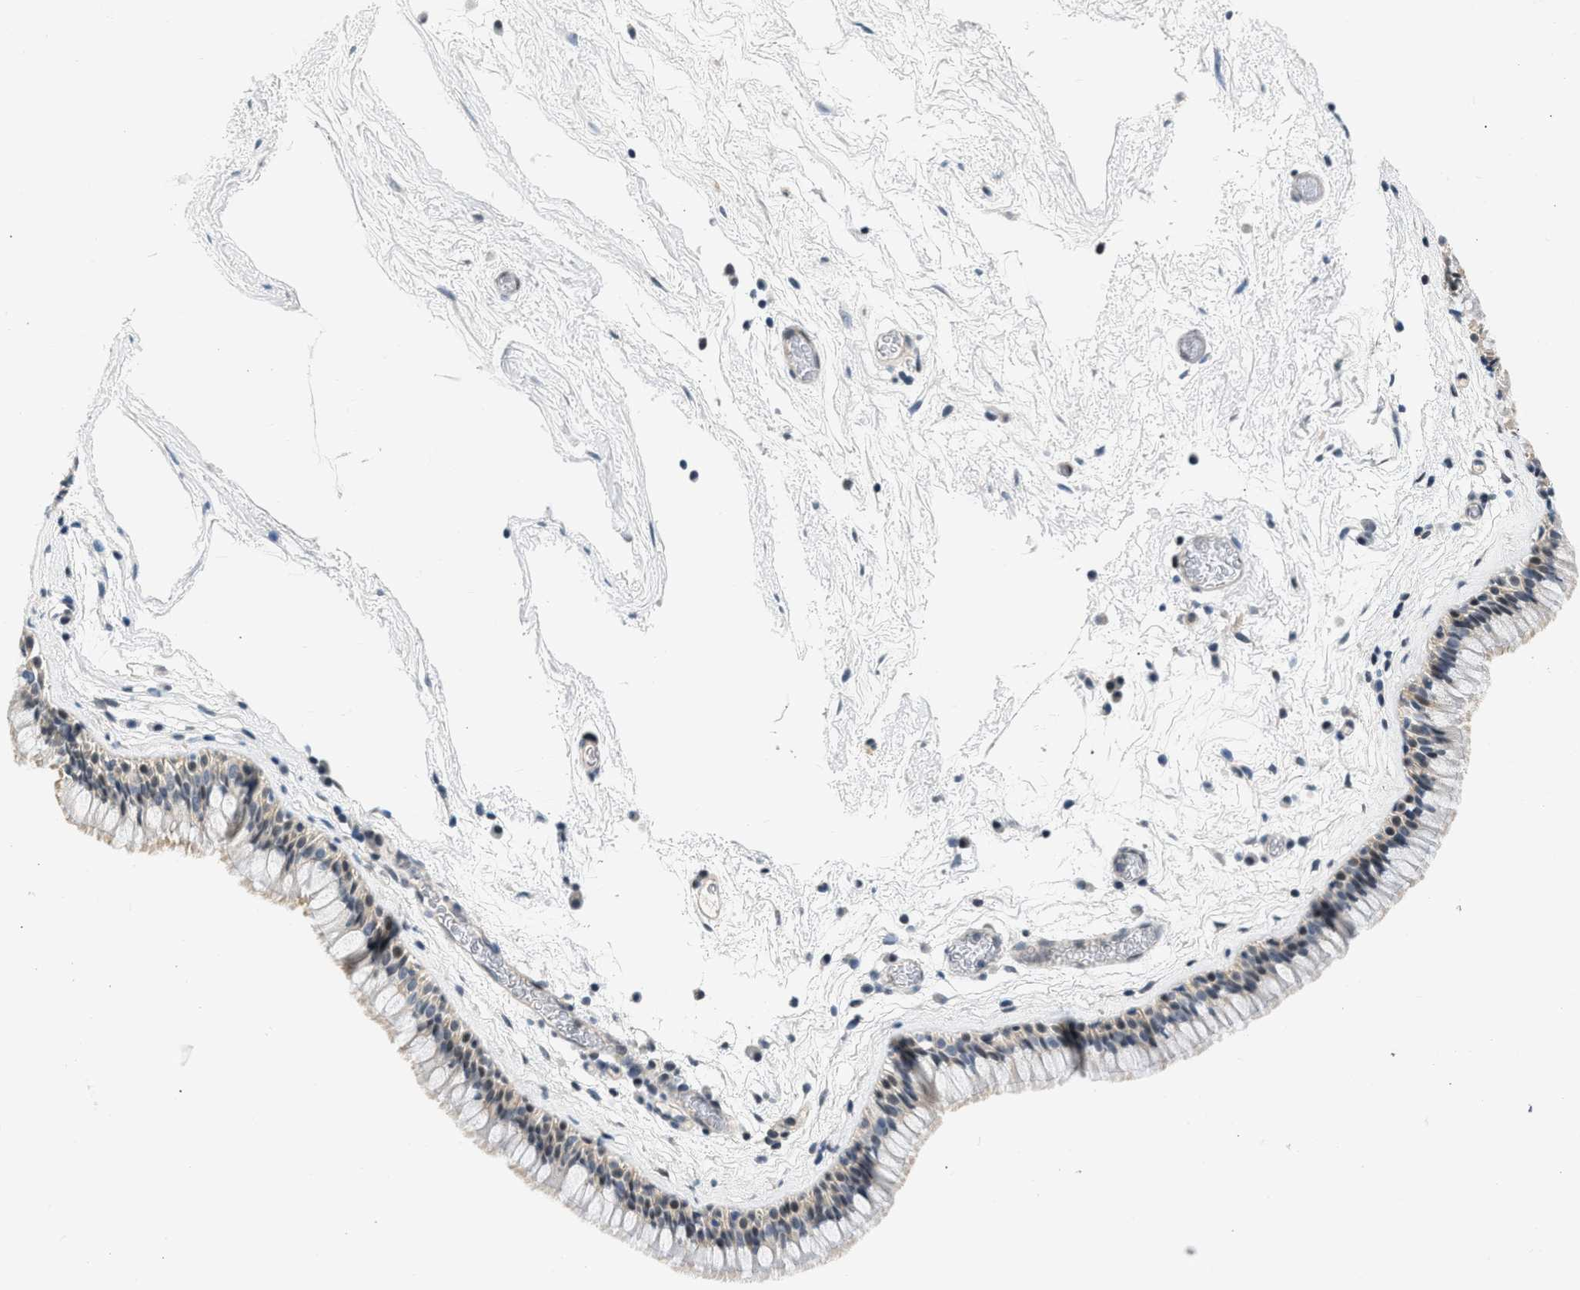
{"staining": {"intensity": "weak", "quantity": "25%-75%", "location": "nuclear"}, "tissue": "nasopharynx", "cell_type": "Respiratory epithelial cells", "image_type": "normal", "snomed": [{"axis": "morphology", "description": "Normal tissue, NOS"}, {"axis": "morphology", "description": "Inflammation, NOS"}, {"axis": "topography", "description": "Nasopharynx"}], "caption": "Brown immunohistochemical staining in normal human nasopharynx displays weak nuclear expression in approximately 25%-75% of respiratory epithelial cells. The staining was performed using DAB (3,3'-diaminobenzidine) to visualize the protein expression in brown, while the nuclei were stained in blue with hematoxylin (Magnification: 20x).", "gene": "OLIG3", "patient": {"sex": "male", "age": 48}}